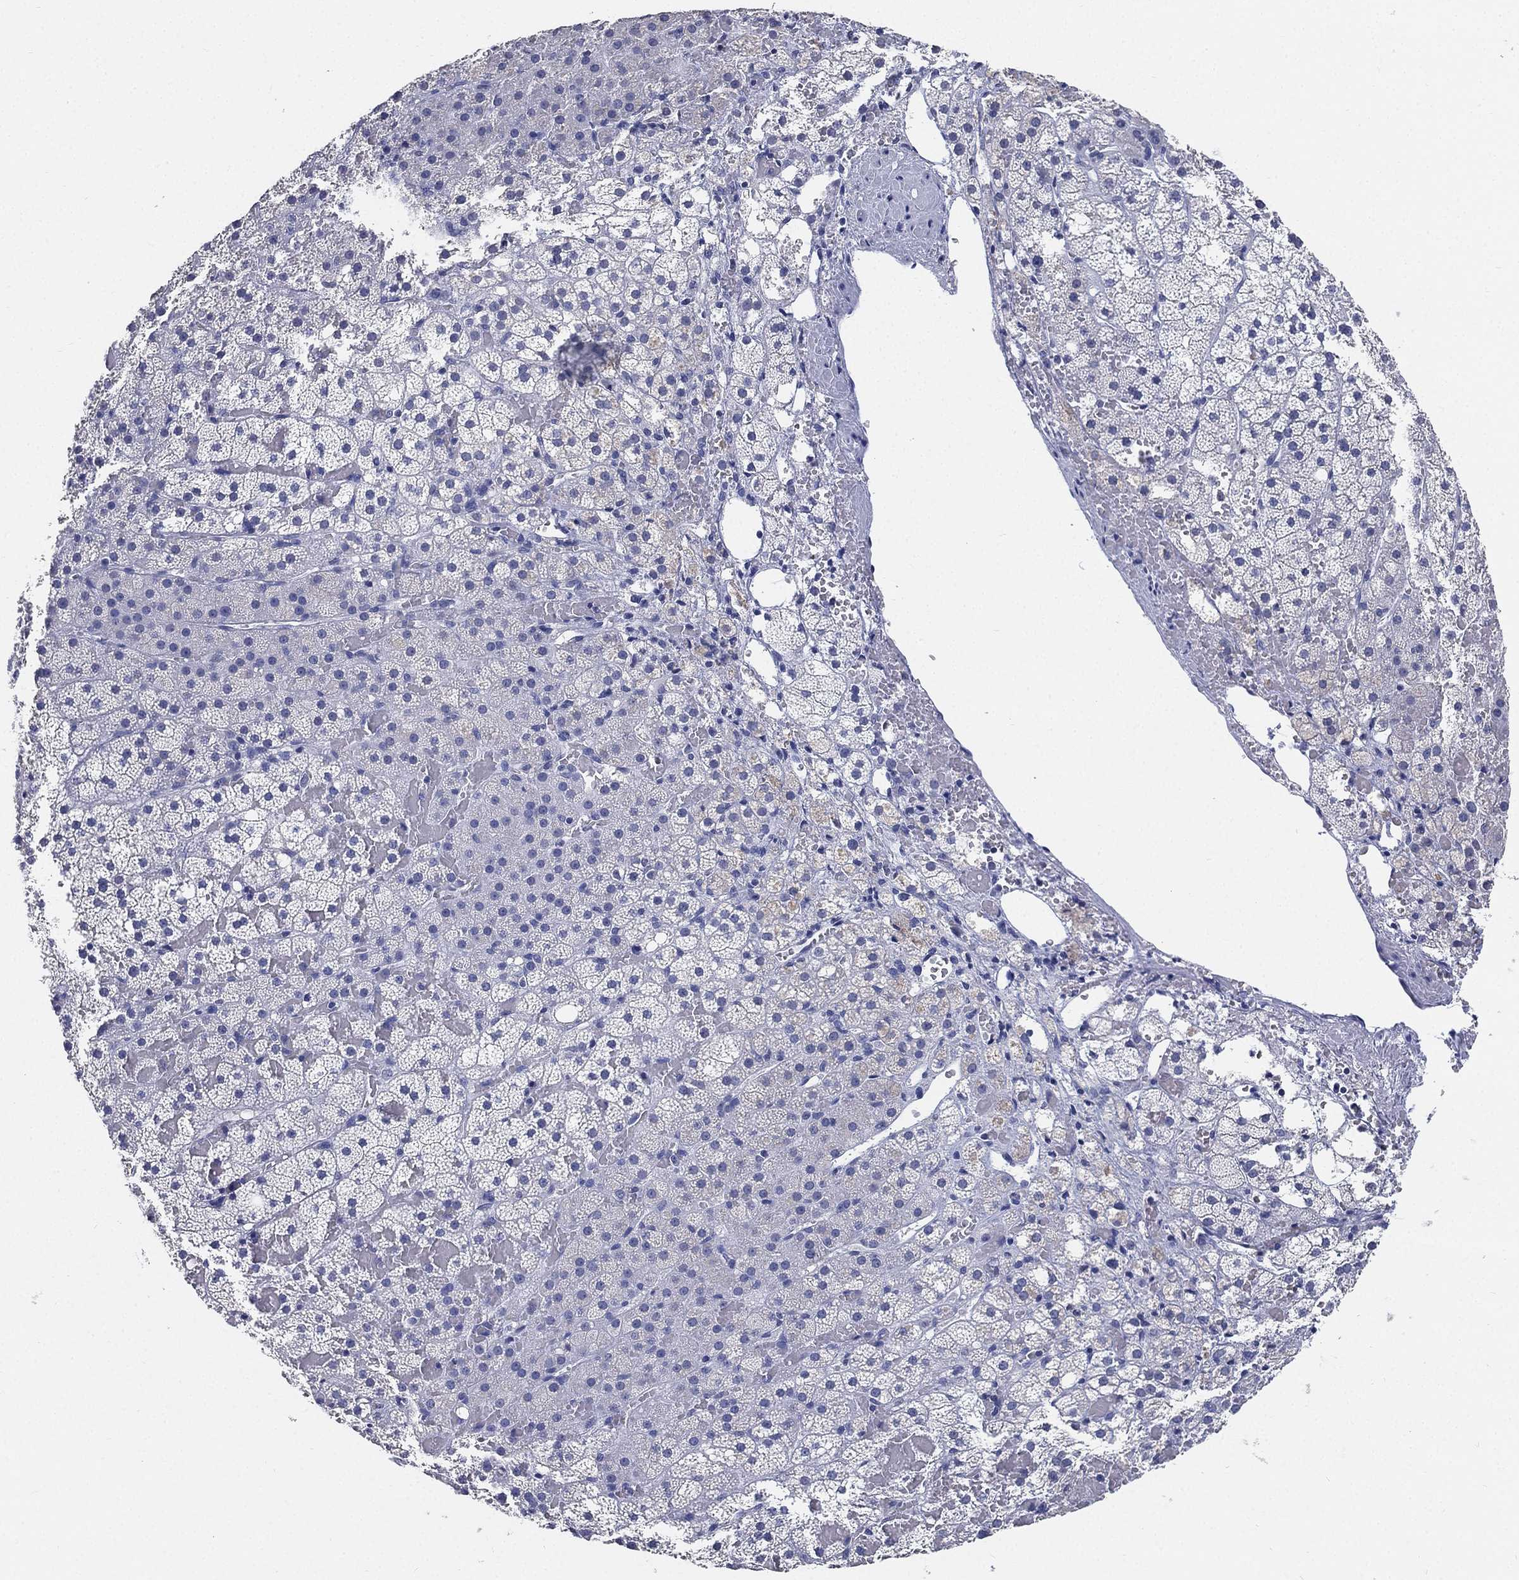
{"staining": {"intensity": "negative", "quantity": "none", "location": "none"}, "tissue": "adrenal gland", "cell_type": "Glandular cells", "image_type": "normal", "snomed": [{"axis": "morphology", "description": "Normal tissue, NOS"}, {"axis": "topography", "description": "Adrenal gland"}], "caption": "IHC micrograph of unremarkable human adrenal gland stained for a protein (brown), which shows no positivity in glandular cells.", "gene": "IYD", "patient": {"sex": "male", "age": 53}}